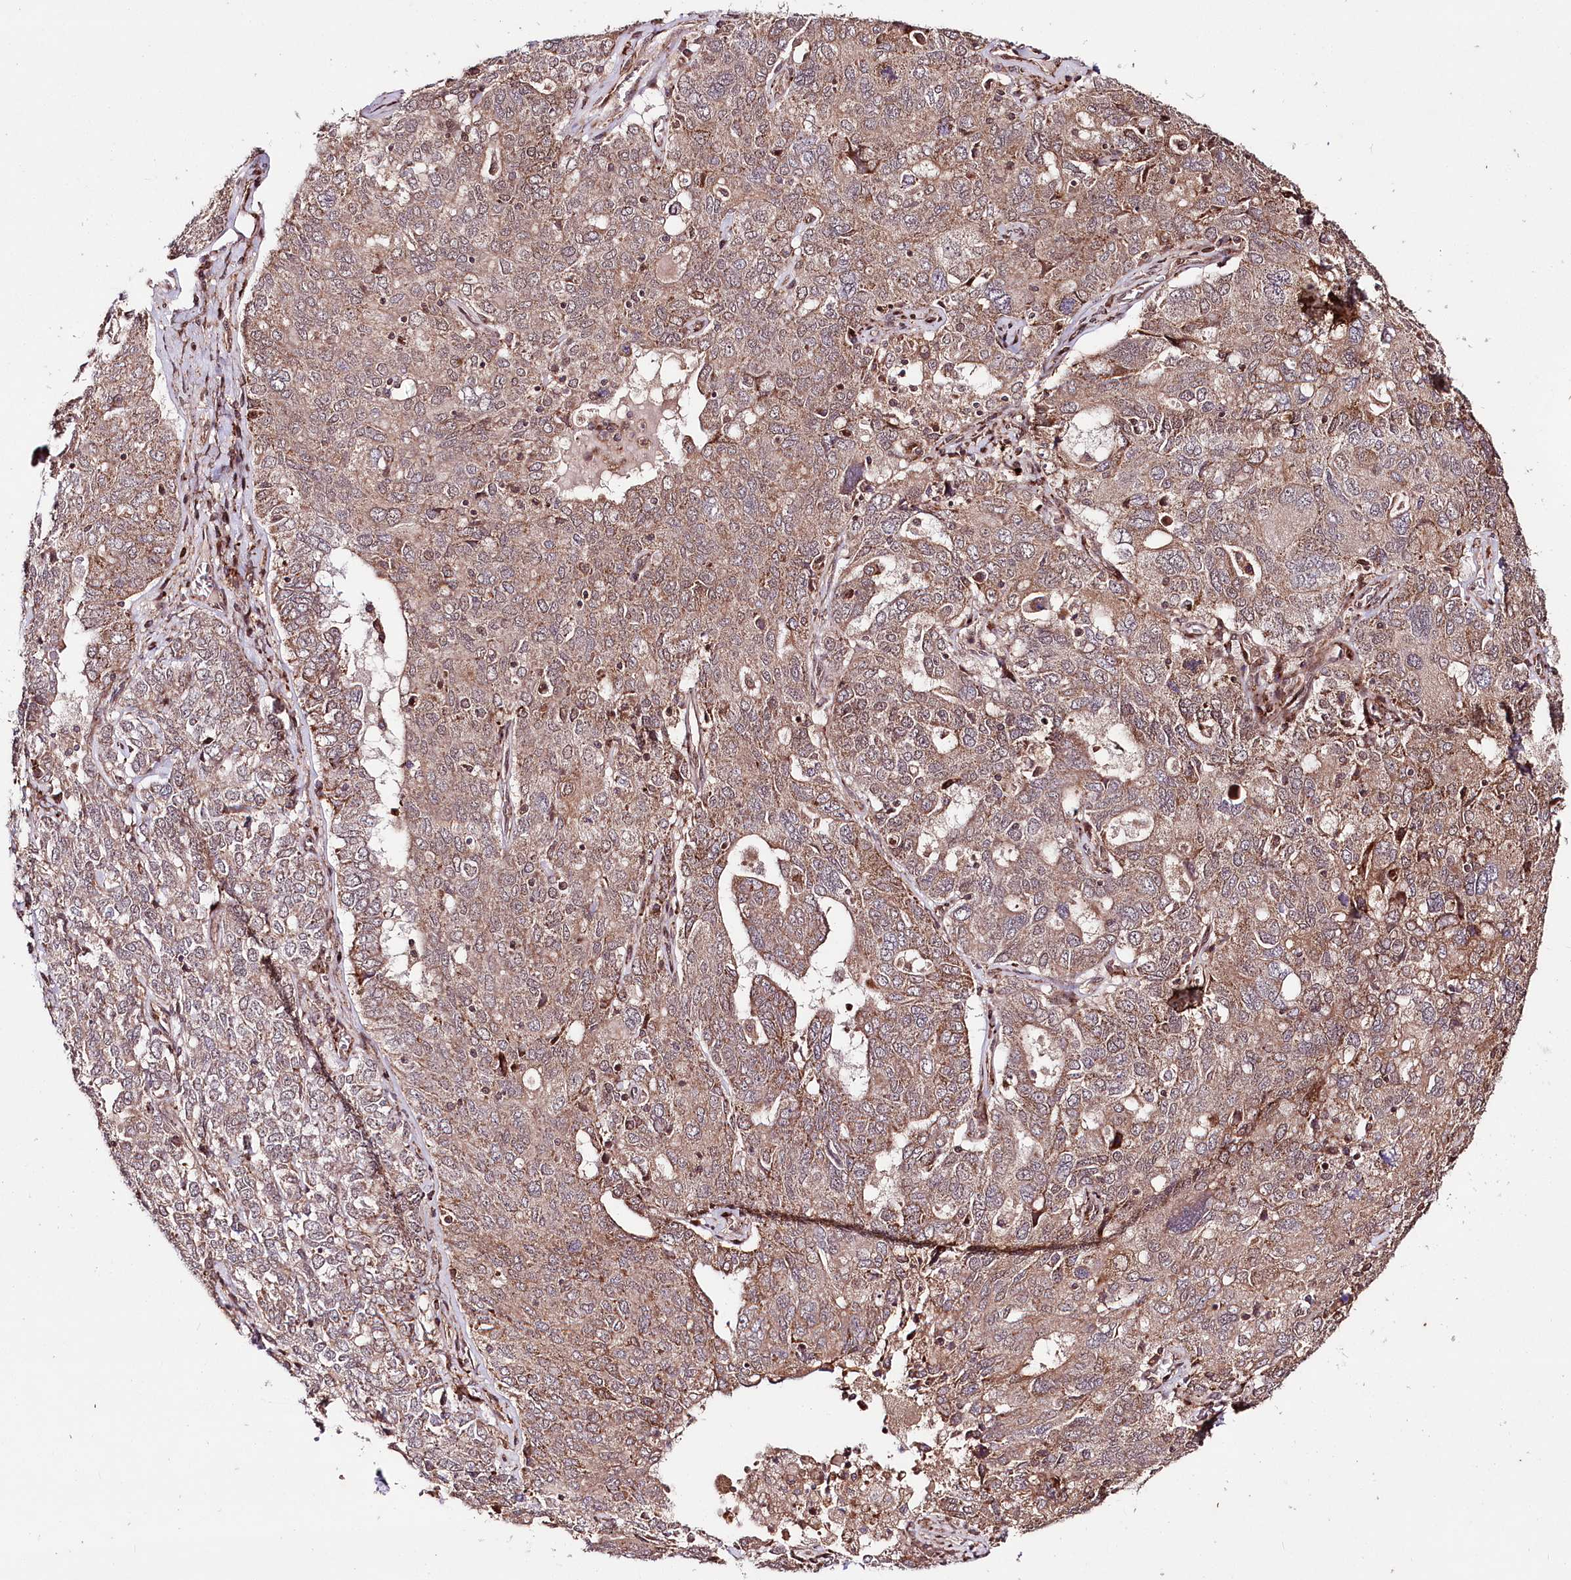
{"staining": {"intensity": "moderate", "quantity": "25%-75%", "location": "cytoplasmic/membranous"}, "tissue": "ovarian cancer", "cell_type": "Tumor cells", "image_type": "cancer", "snomed": [{"axis": "morphology", "description": "Carcinoma, endometroid"}, {"axis": "topography", "description": "Ovary"}], "caption": "Immunohistochemical staining of ovarian endometroid carcinoma demonstrates medium levels of moderate cytoplasmic/membranous positivity in about 25%-75% of tumor cells.", "gene": "PHLDB1", "patient": {"sex": "female", "age": 62}}